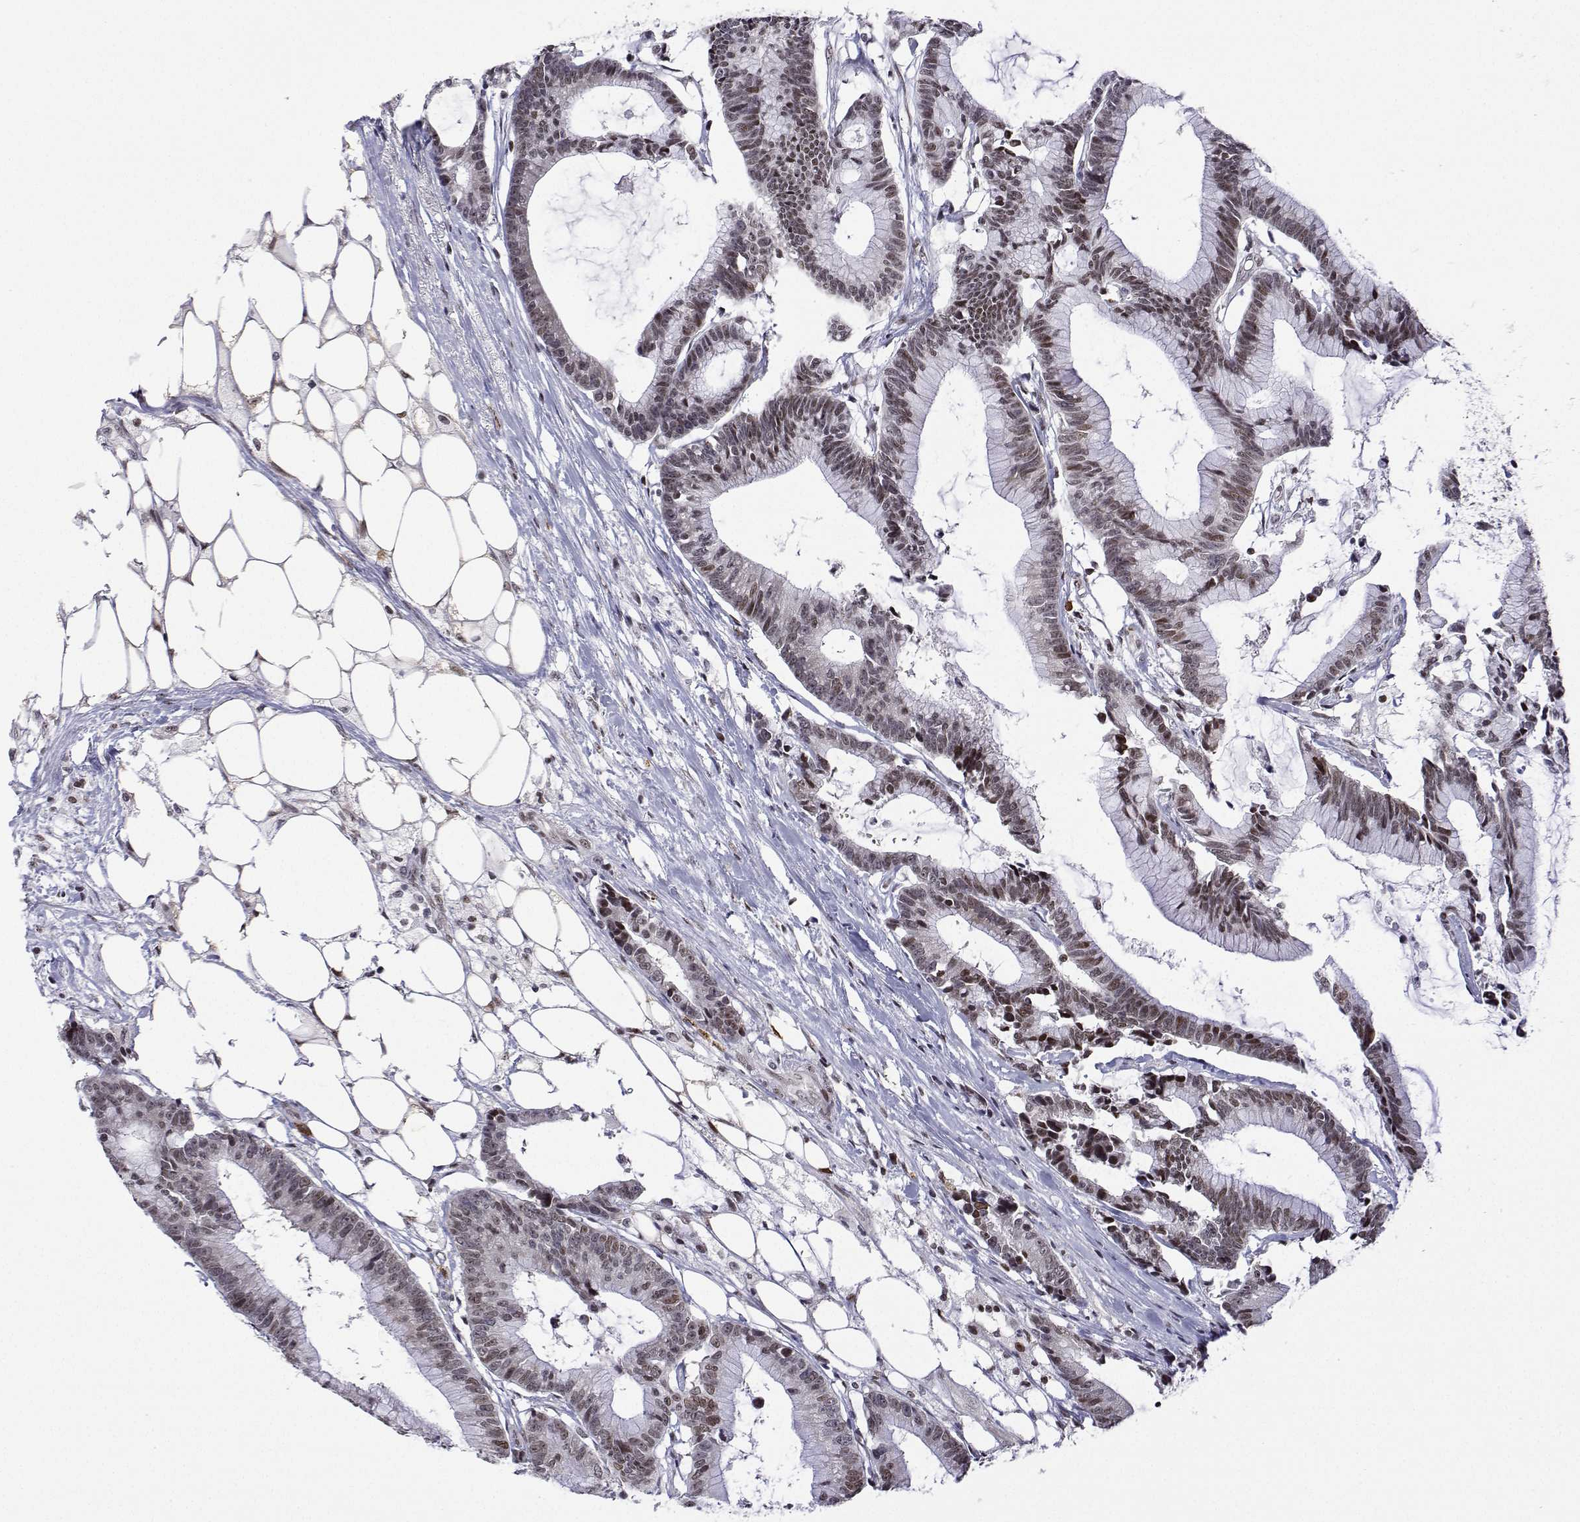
{"staining": {"intensity": "moderate", "quantity": "<25%", "location": "nuclear"}, "tissue": "colorectal cancer", "cell_type": "Tumor cells", "image_type": "cancer", "snomed": [{"axis": "morphology", "description": "Adenocarcinoma, NOS"}, {"axis": "topography", "description": "Colon"}], "caption": "Moderate nuclear expression is identified in about <25% of tumor cells in adenocarcinoma (colorectal). (IHC, brightfield microscopy, high magnification).", "gene": "XPC", "patient": {"sex": "female", "age": 78}}